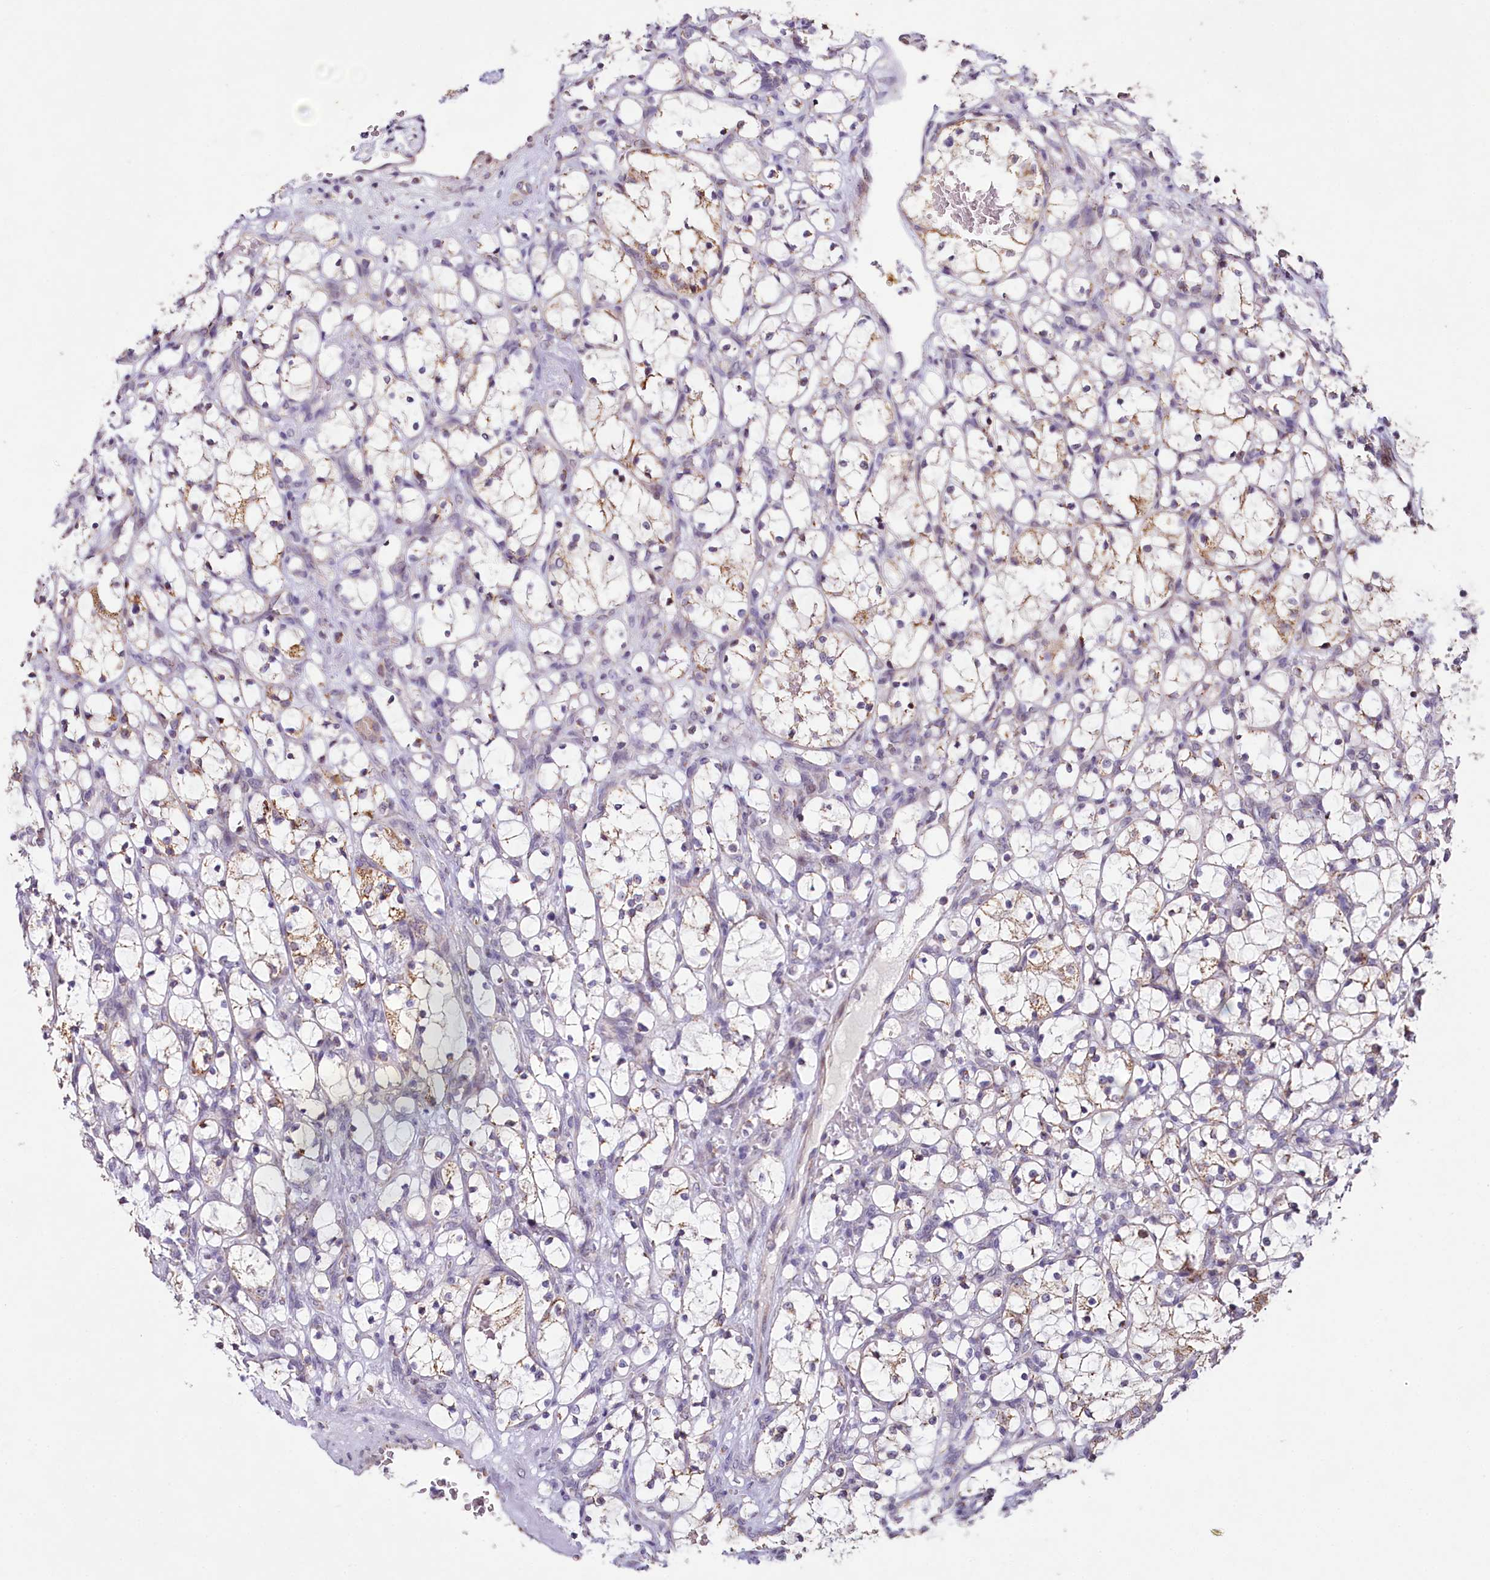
{"staining": {"intensity": "weak", "quantity": "25%-75%", "location": "cytoplasmic/membranous"}, "tissue": "renal cancer", "cell_type": "Tumor cells", "image_type": "cancer", "snomed": [{"axis": "morphology", "description": "Adenocarcinoma, NOS"}, {"axis": "topography", "description": "Kidney"}], "caption": "High-magnification brightfield microscopy of renal cancer stained with DAB (3,3'-diaminobenzidine) (brown) and counterstained with hematoxylin (blue). tumor cells exhibit weak cytoplasmic/membranous staining is identified in approximately25%-75% of cells. The staining was performed using DAB (3,3'-diaminobenzidine) to visualize the protein expression in brown, while the nuclei were stained in blue with hematoxylin (Magnification: 20x).", "gene": "PDE6D", "patient": {"sex": "female", "age": 69}}